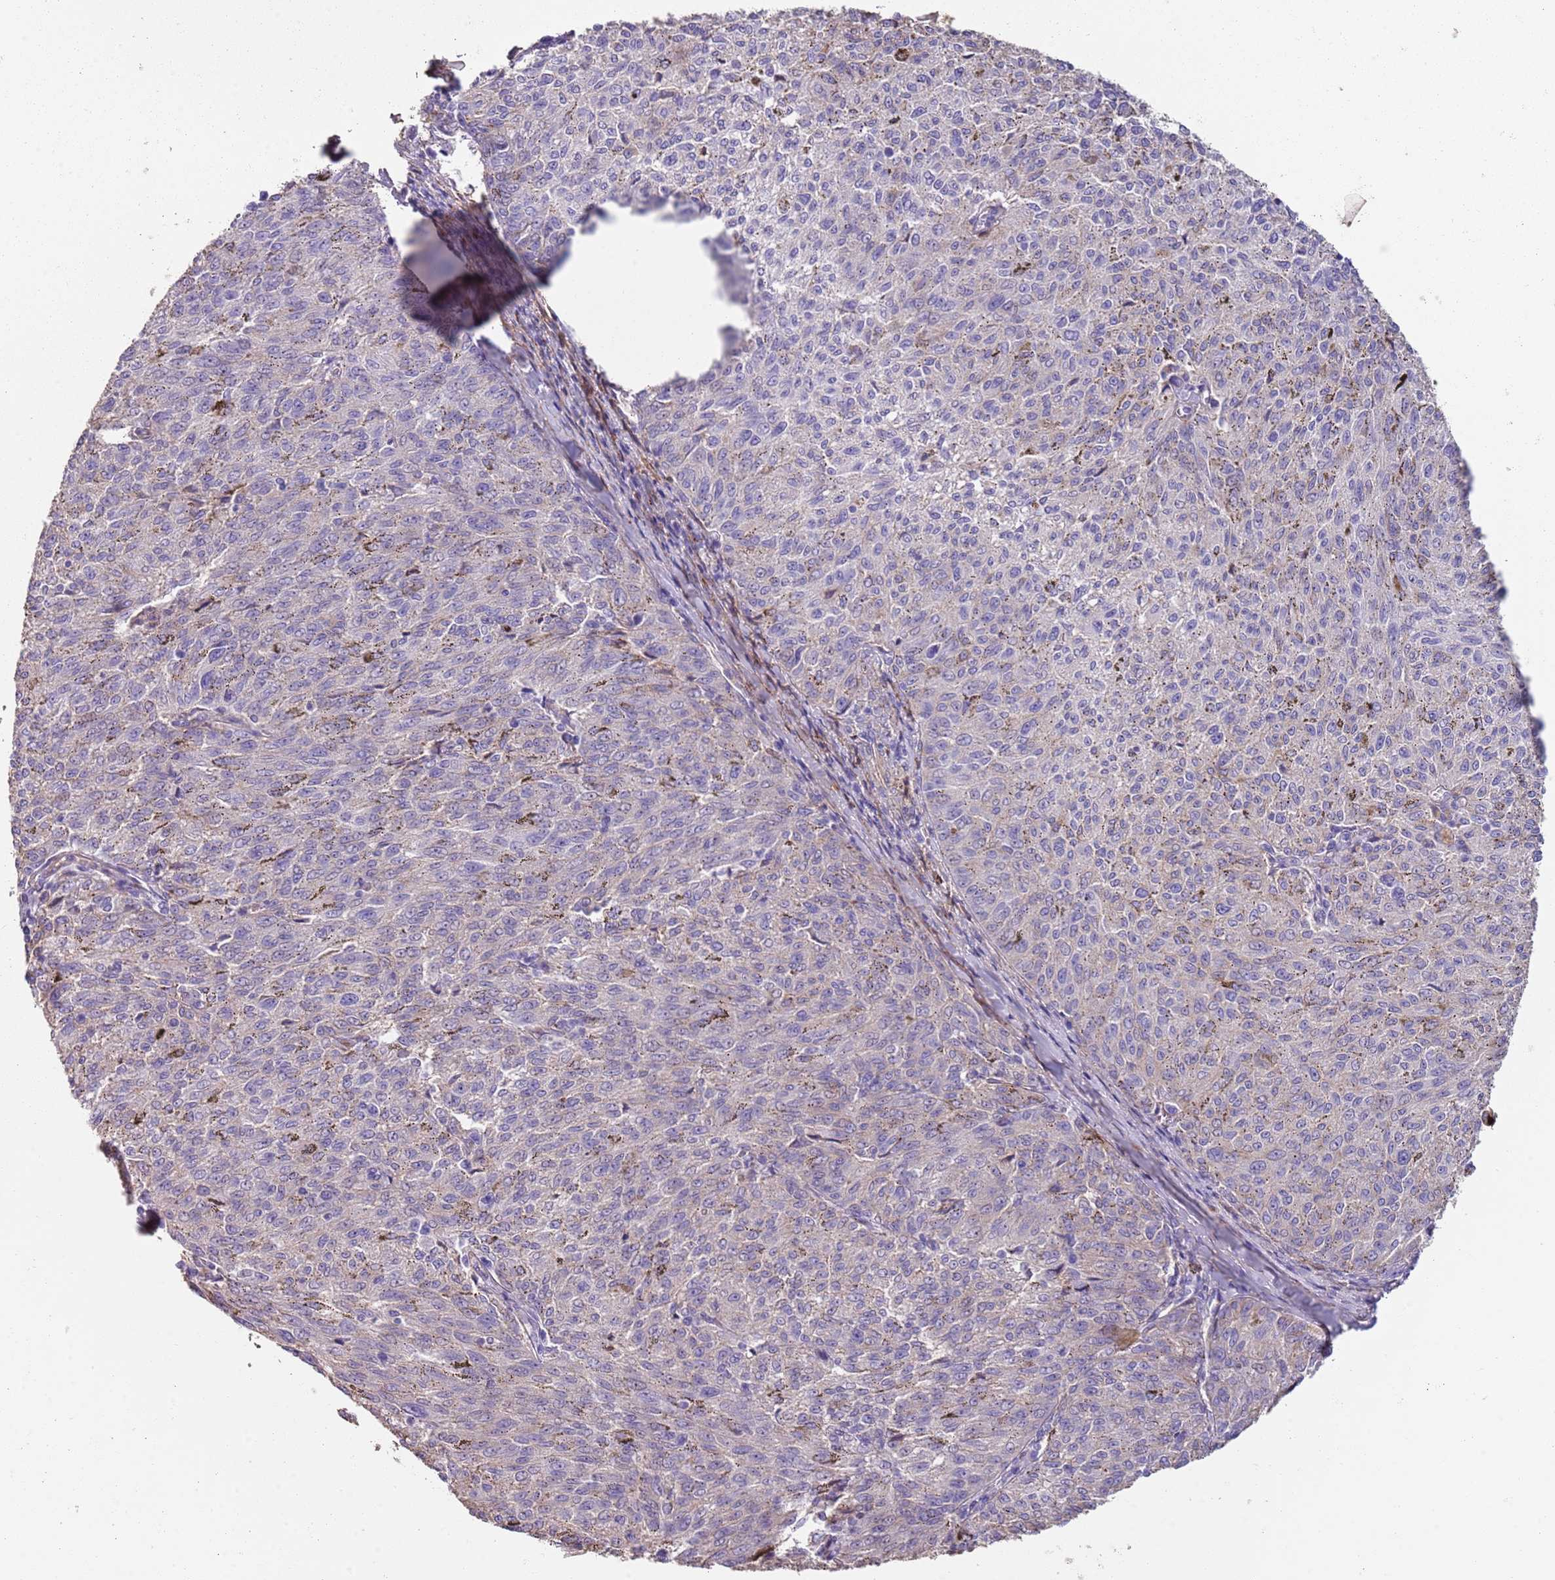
{"staining": {"intensity": "negative", "quantity": "none", "location": "none"}, "tissue": "melanoma", "cell_type": "Tumor cells", "image_type": "cancer", "snomed": [{"axis": "morphology", "description": "Malignant melanoma, NOS"}, {"axis": "topography", "description": "Skin"}], "caption": "A histopathology image of human melanoma is negative for staining in tumor cells.", "gene": "NBPF3", "patient": {"sex": "female", "age": 72}}